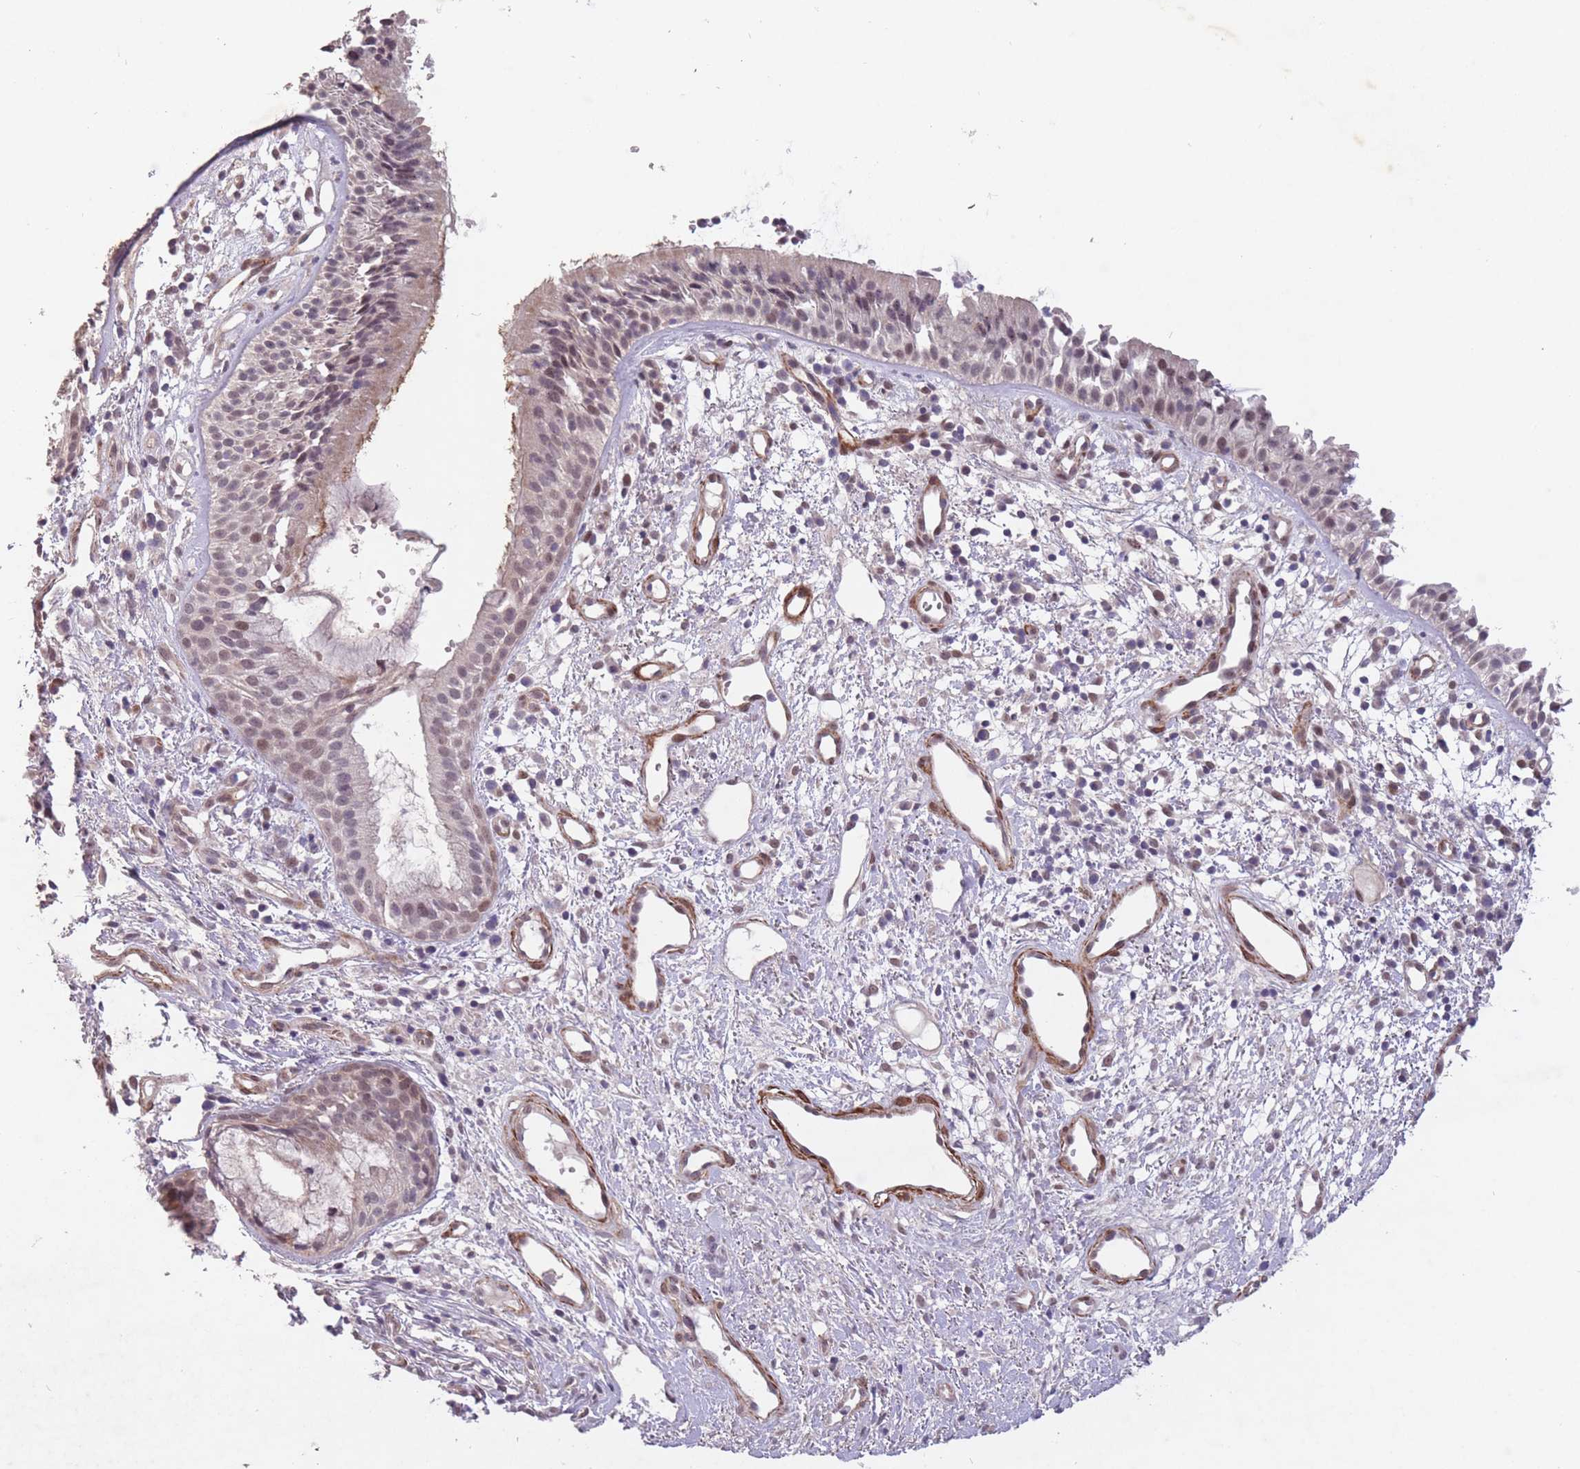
{"staining": {"intensity": "moderate", "quantity": "<25%", "location": "cytoplasmic/membranous,nuclear"}, "tissue": "nasopharynx", "cell_type": "Respiratory epithelial cells", "image_type": "normal", "snomed": [{"axis": "morphology", "description": "Normal tissue, NOS"}, {"axis": "topography", "description": "Cartilage tissue"}, {"axis": "topography", "description": "Nasopharynx"}, {"axis": "topography", "description": "Thyroid gland"}], "caption": "Immunohistochemistry (IHC) histopathology image of normal nasopharynx: nasopharynx stained using immunohistochemistry exhibits low levels of moderate protein expression localized specifically in the cytoplasmic/membranous,nuclear of respiratory epithelial cells, appearing as a cytoplasmic/membranous,nuclear brown color.", "gene": "CBX6", "patient": {"sex": "male", "age": 63}}